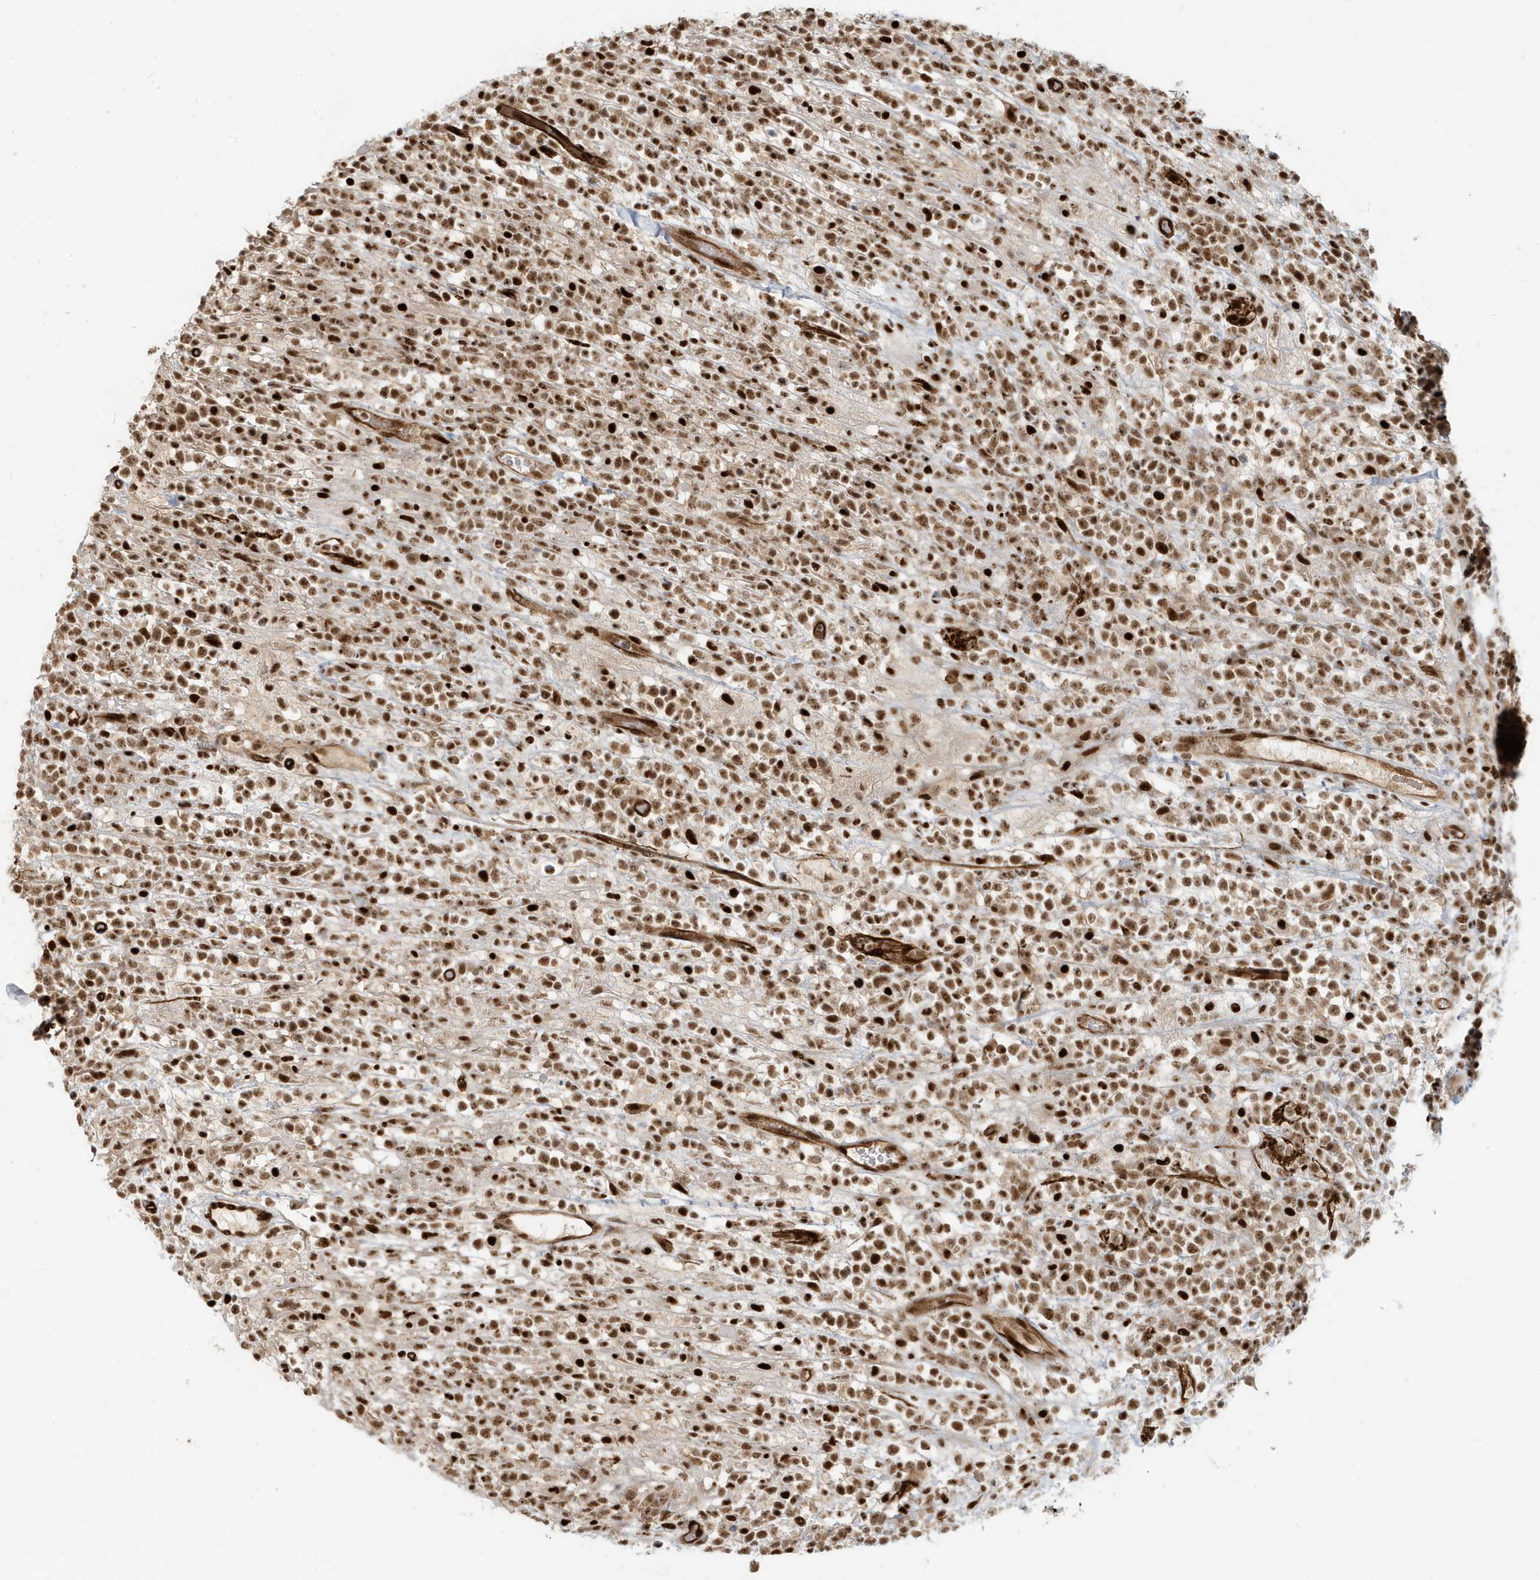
{"staining": {"intensity": "moderate", "quantity": ">75%", "location": "nuclear"}, "tissue": "lymphoma", "cell_type": "Tumor cells", "image_type": "cancer", "snomed": [{"axis": "morphology", "description": "Malignant lymphoma, non-Hodgkin's type, High grade"}, {"axis": "topography", "description": "Colon"}], "caption": "Human malignant lymphoma, non-Hodgkin's type (high-grade) stained for a protein (brown) demonstrates moderate nuclear positive staining in about >75% of tumor cells.", "gene": "CKS2", "patient": {"sex": "female", "age": 53}}